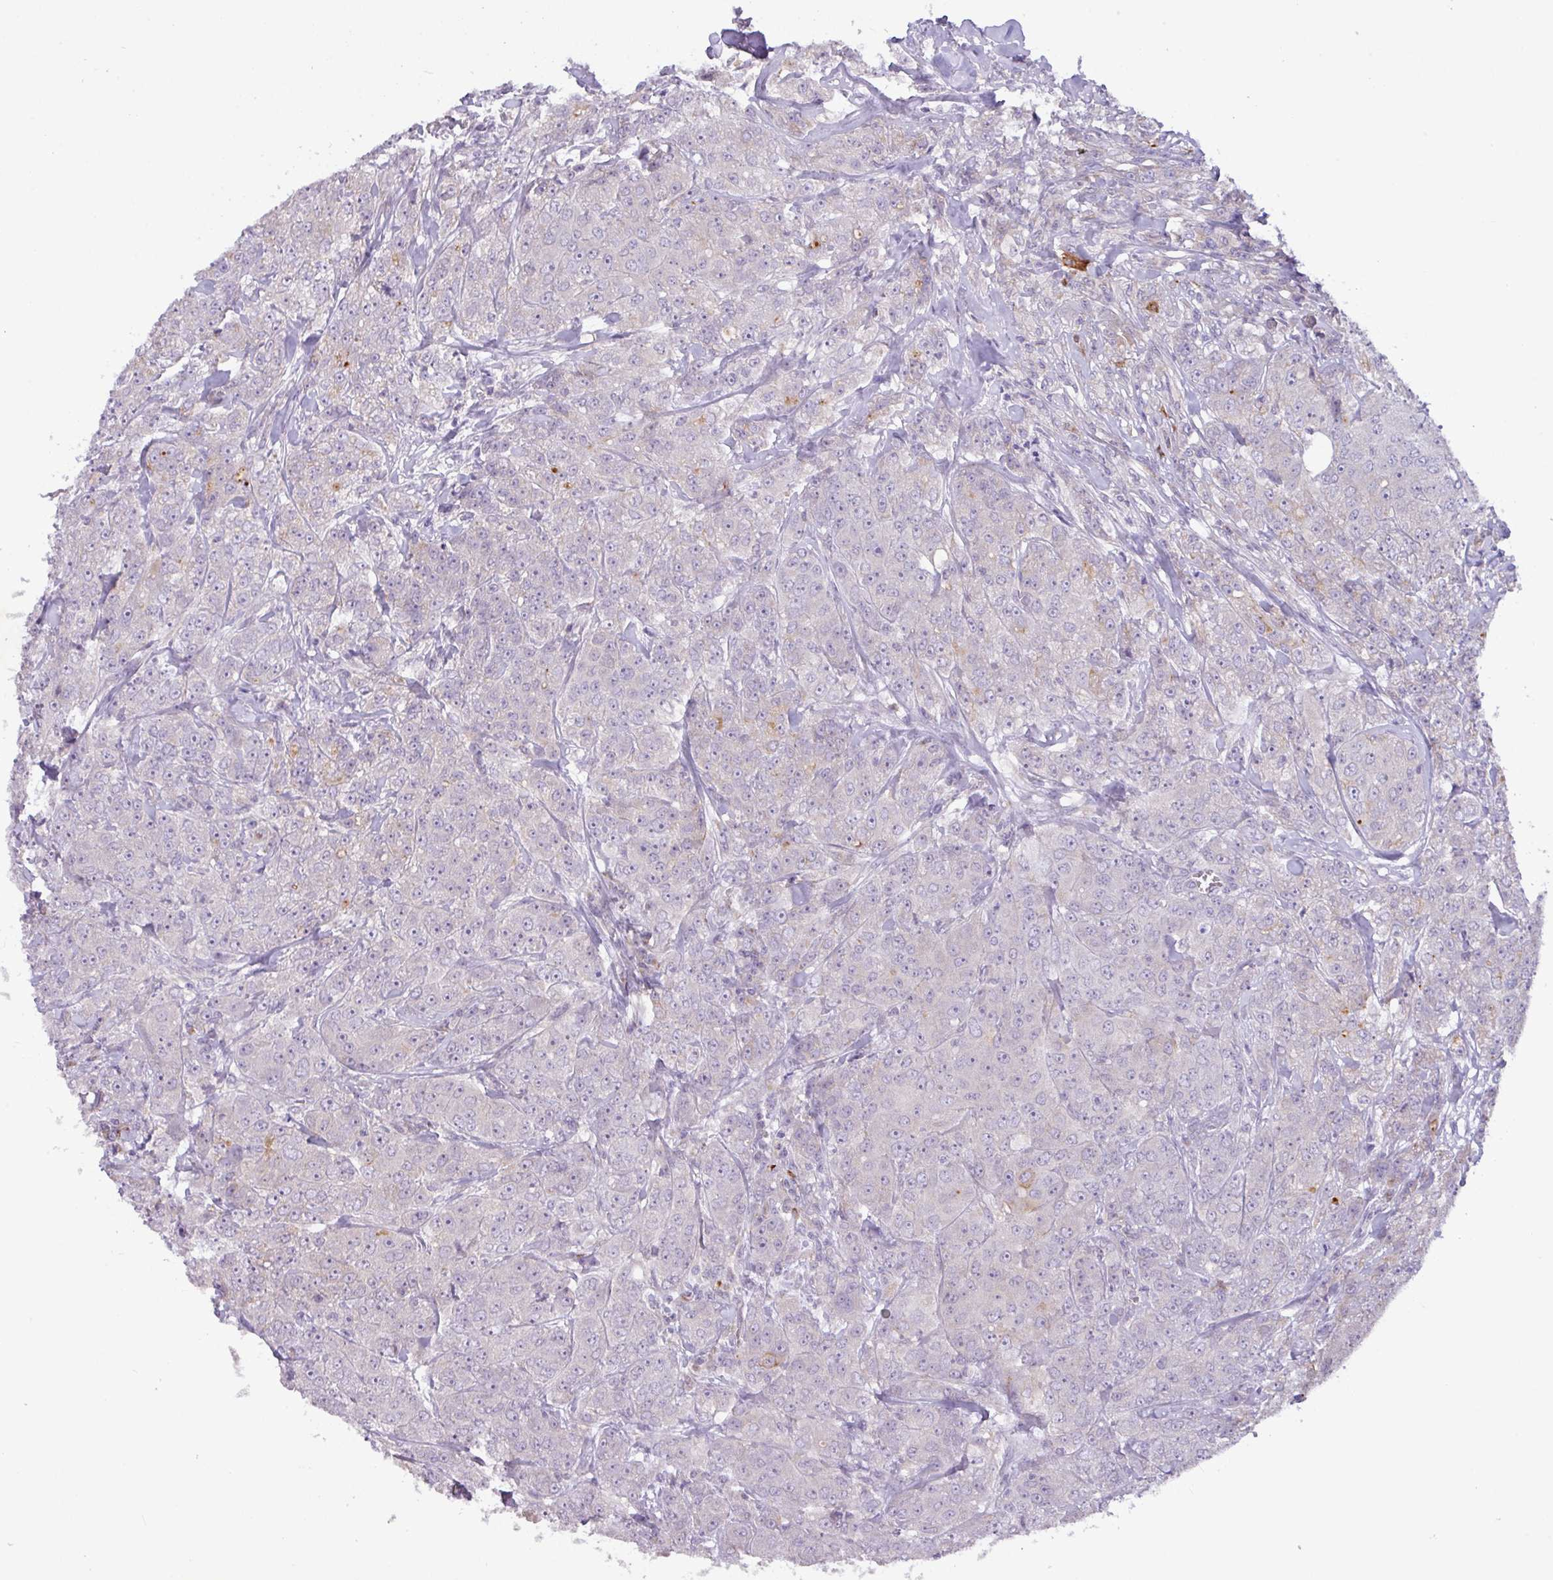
{"staining": {"intensity": "negative", "quantity": "none", "location": "none"}, "tissue": "breast cancer", "cell_type": "Tumor cells", "image_type": "cancer", "snomed": [{"axis": "morphology", "description": "Duct carcinoma"}, {"axis": "topography", "description": "Breast"}], "caption": "This image is of intraductal carcinoma (breast) stained with IHC to label a protein in brown with the nuclei are counter-stained blue. There is no staining in tumor cells.", "gene": "ZNF524", "patient": {"sex": "female", "age": 43}}